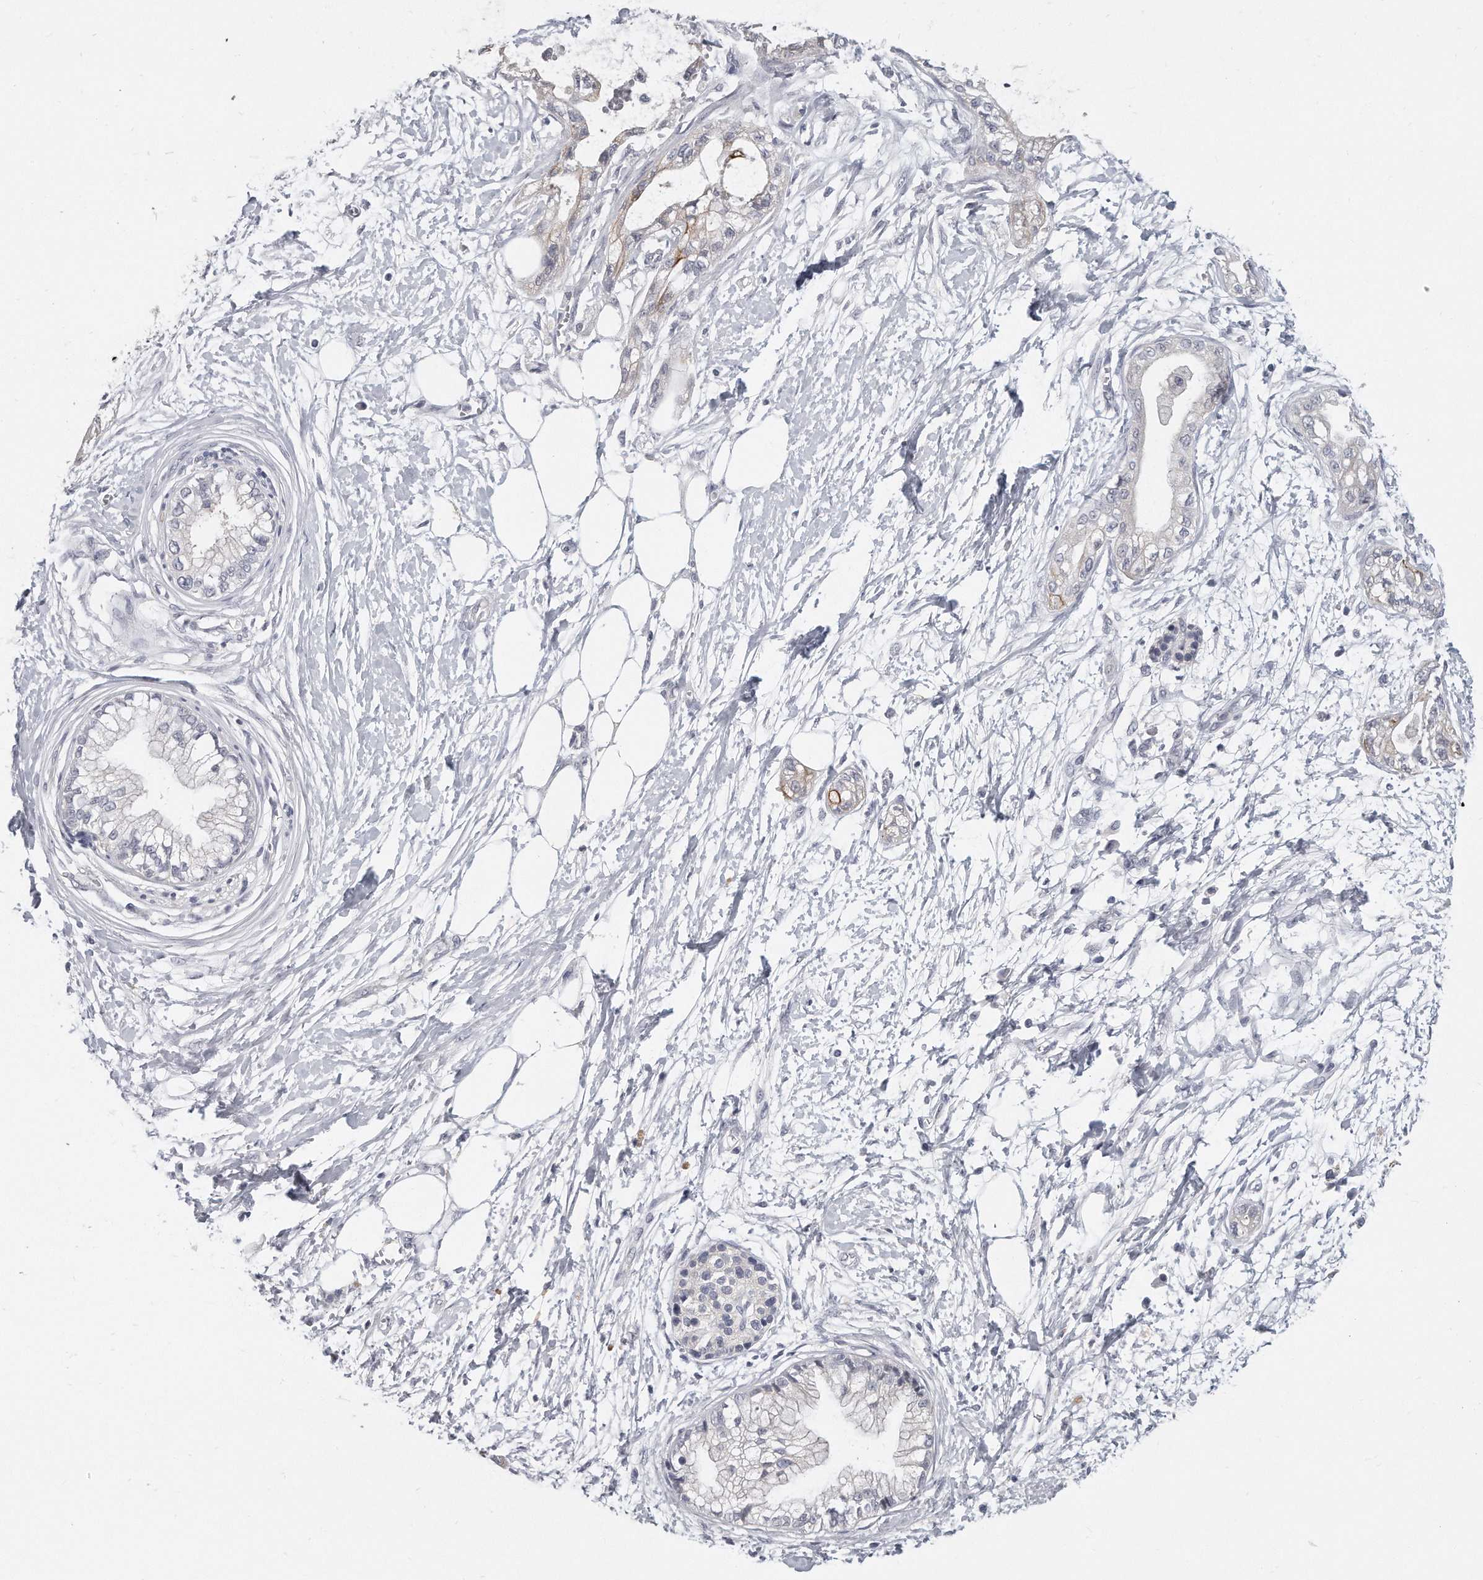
{"staining": {"intensity": "negative", "quantity": "none", "location": "none"}, "tissue": "pancreatic cancer", "cell_type": "Tumor cells", "image_type": "cancer", "snomed": [{"axis": "morphology", "description": "Adenocarcinoma, NOS"}, {"axis": "topography", "description": "Pancreas"}], "caption": "Immunohistochemistry (IHC) micrograph of pancreatic cancer (adenocarcinoma) stained for a protein (brown), which shows no expression in tumor cells.", "gene": "KLHL7", "patient": {"sex": "male", "age": 68}}